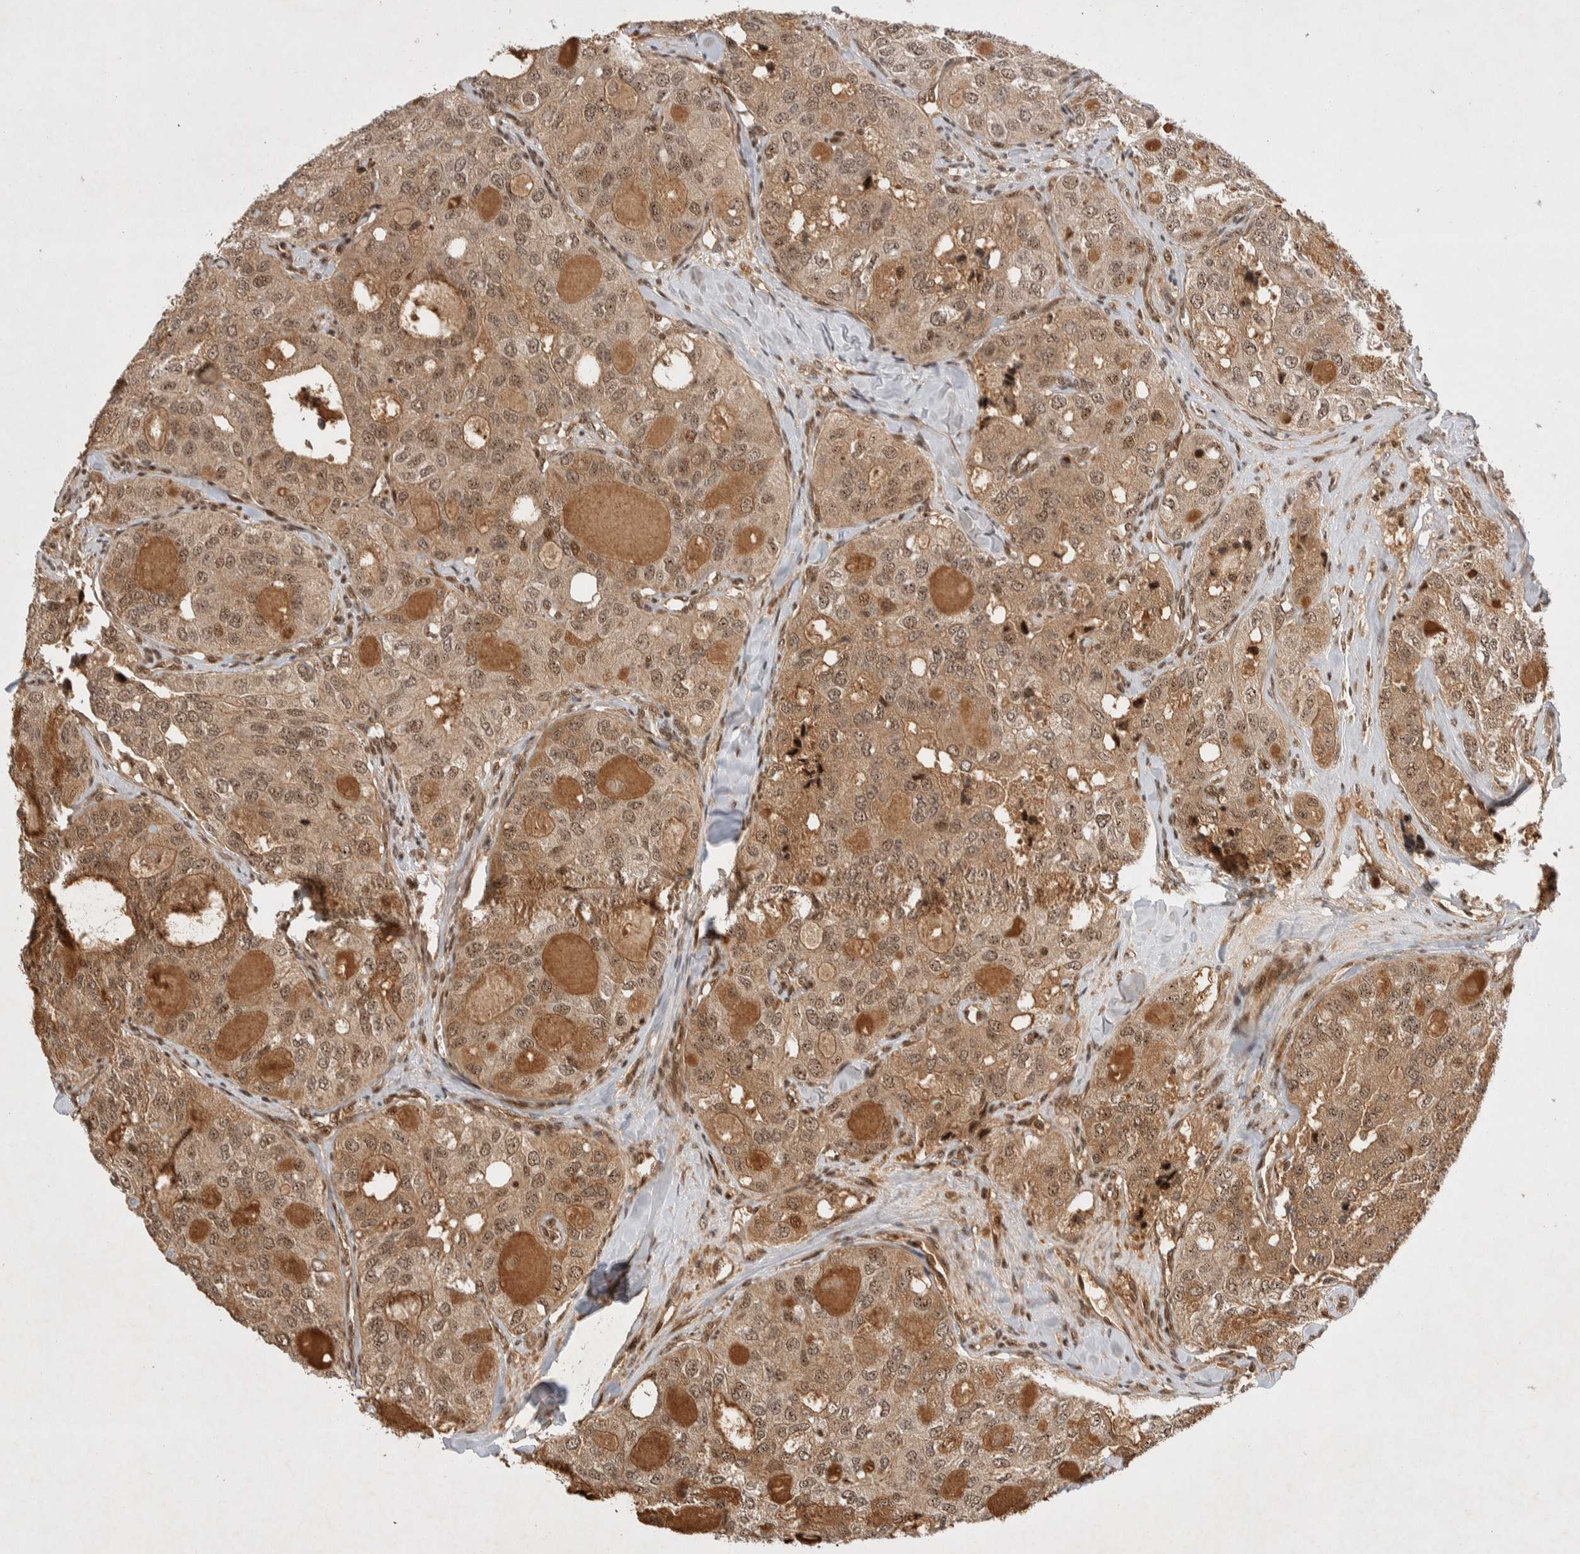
{"staining": {"intensity": "moderate", "quantity": ">75%", "location": "cytoplasmic/membranous,nuclear"}, "tissue": "thyroid cancer", "cell_type": "Tumor cells", "image_type": "cancer", "snomed": [{"axis": "morphology", "description": "Follicular adenoma carcinoma, NOS"}, {"axis": "topography", "description": "Thyroid gland"}], "caption": "Follicular adenoma carcinoma (thyroid) stained with a protein marker displays moderate staining in tumor cells.", "gene": "TOR1B", "patient": {"sex": "male", "age": 75}}